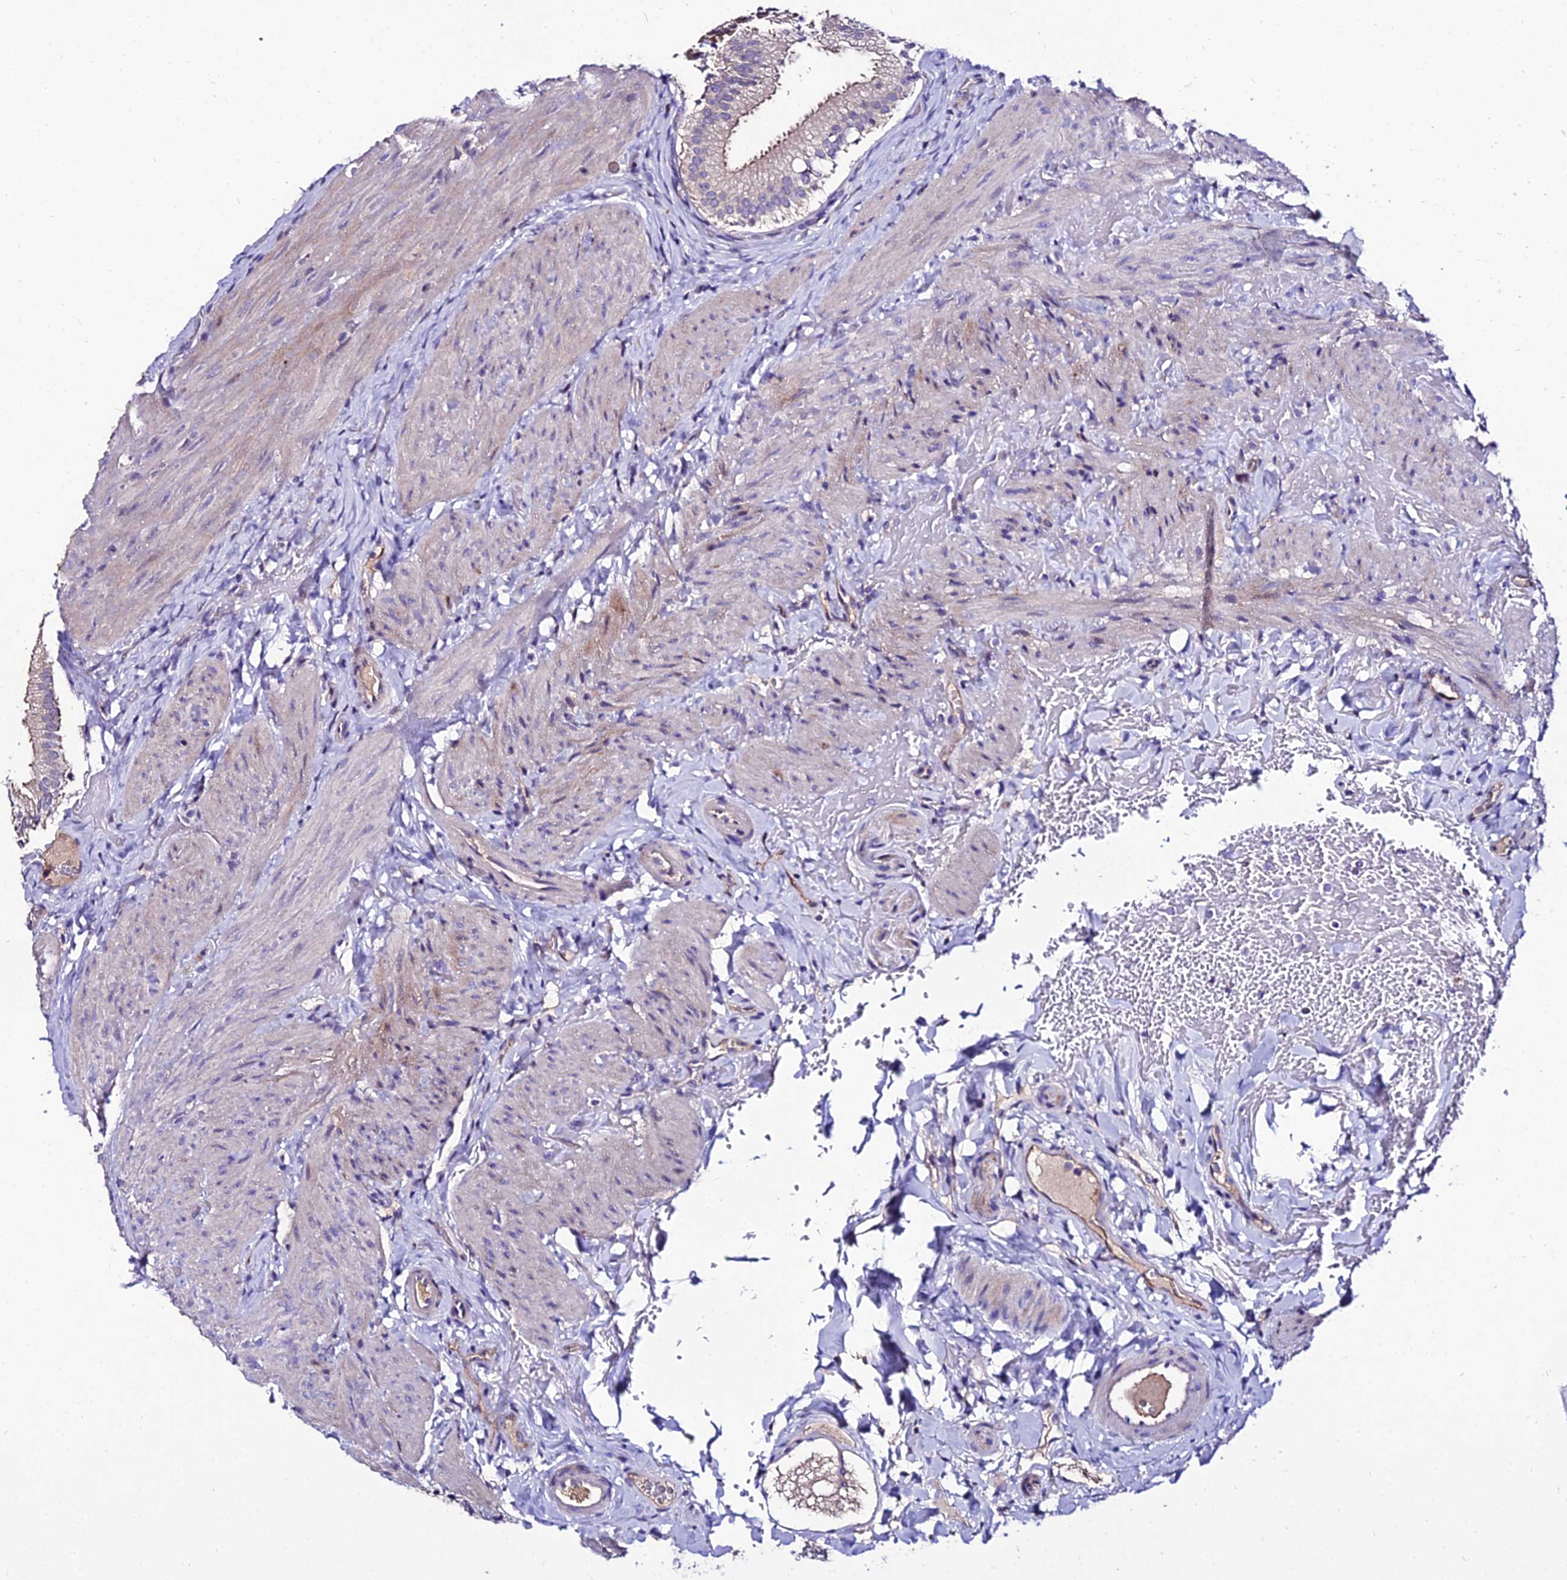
{"staining": {"intensity": "weak", "quantity": "25%-75%", "location": "cytoplasmic/membranous"}, "tissue": "gallbladder", "cell_type": "Glandular cells", "image_type": "normal", "snomed": [{"axis": "morphology", "description": "Normal tissue, NOS"}, {"axis": "topography", "description": "Gallbladder"}], "caption": "Human gallbladder stained for a protein (brown) reveals weak cytoplasmic/membranous positive staining in approximately 25%-75% of glandular cells.", "gene": "SHQ1", "patient": {"sex": "female", "age": 30}}